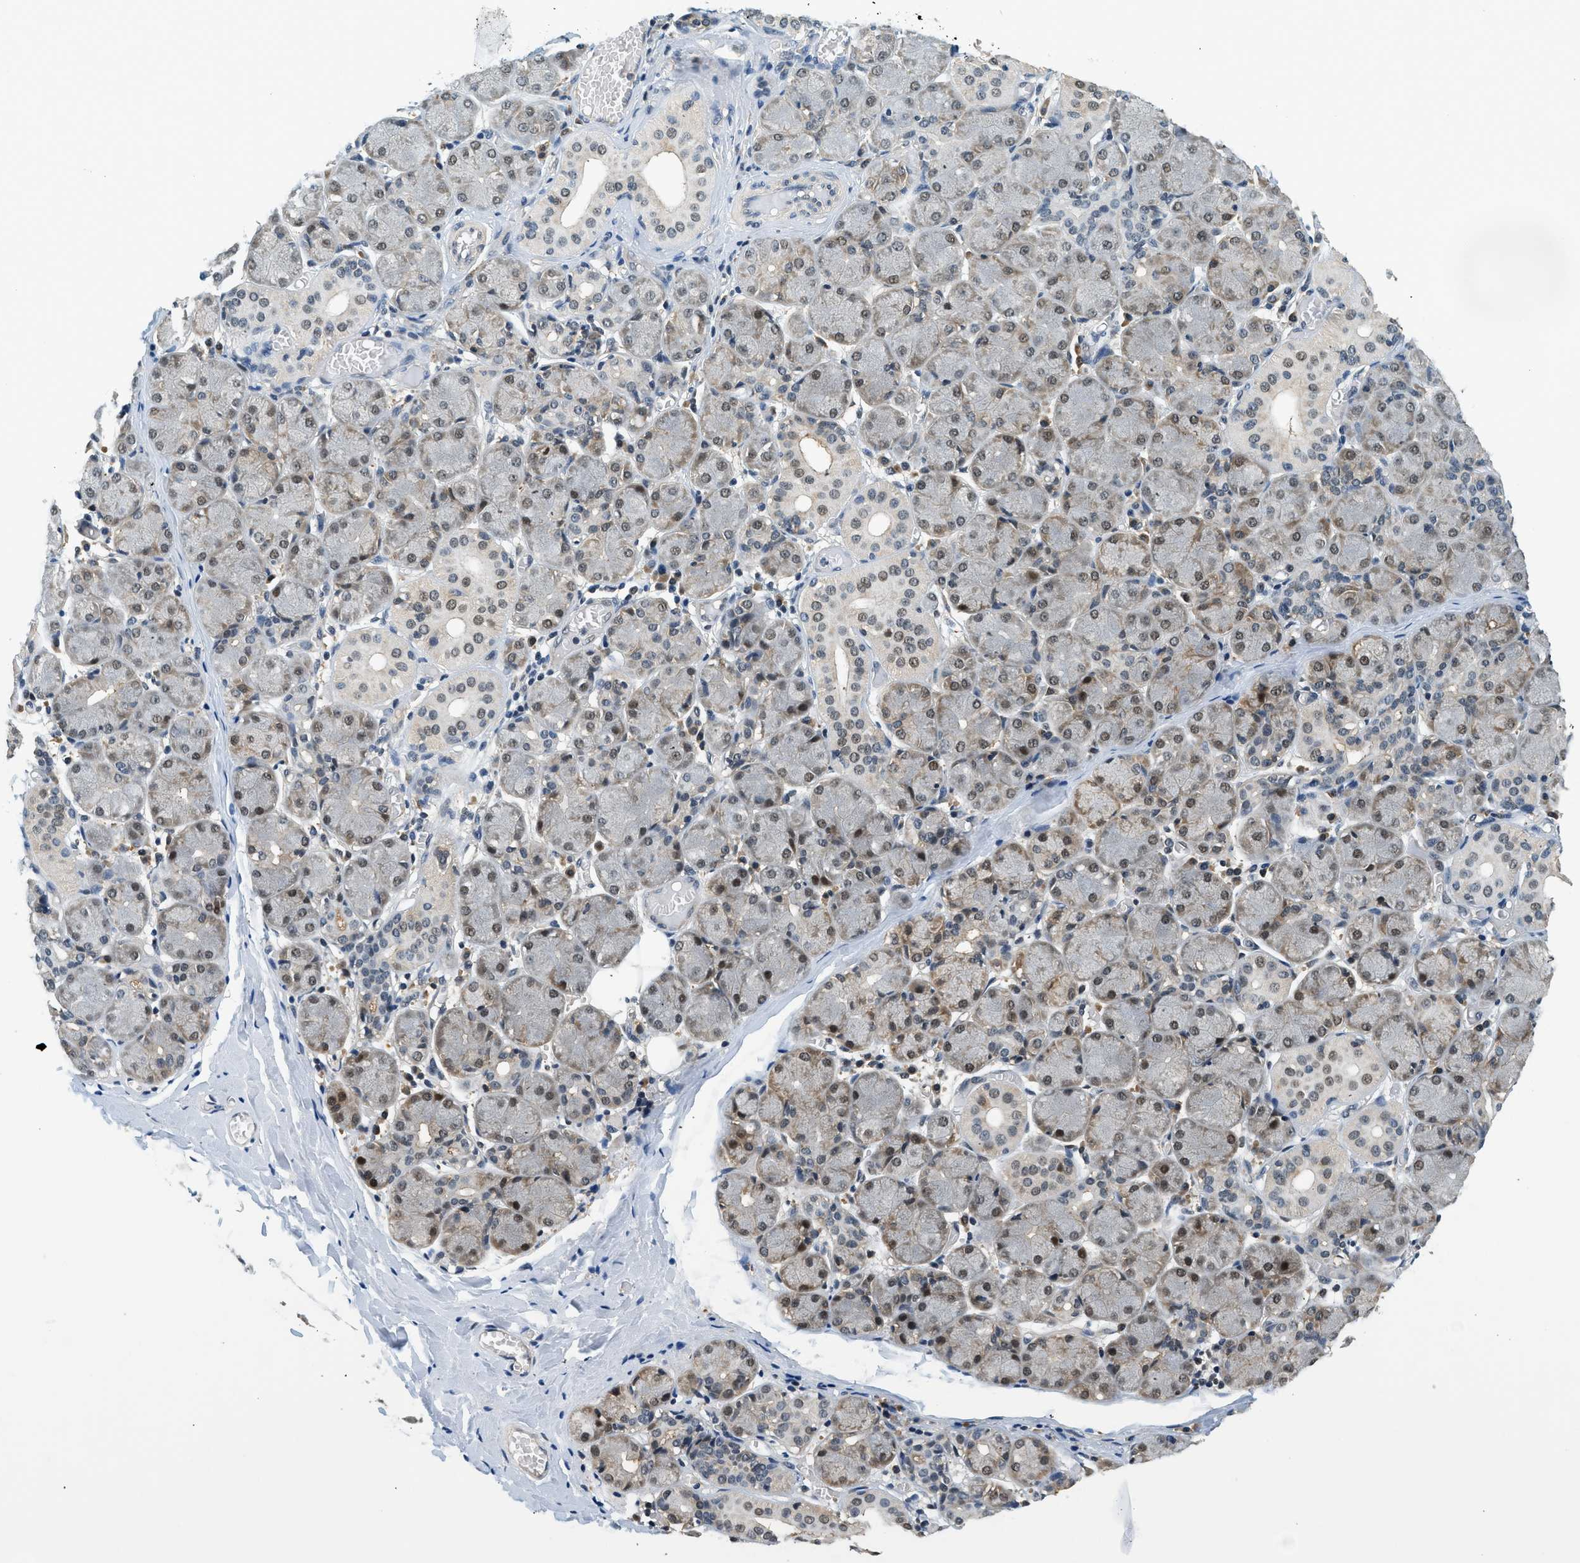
{"staining": {"intensity": "weak", "quantity": "25%-75%", "location": "nuclear"}, "tissue": "salivary gland", "cell_type": "Glandular cells", "image_type": "normal", "snomed": [{"axis": "morphology", "description": "Normal tissue, NOS"}, {"axis": "topography", "description": "Salivary gland"}], "caption": "Brown immunohistochemical staining in benign human salivary gland exhibits weak nuclear staining in approximately 25%-75% of glandular cells. The staining was performed using DAB (3,3'-diaminobenzidine), with brown indicating positive protein expression. Nuclei are stained blue with hematoxylin.", "gene": "PSMD3", "patient": {"sex": "female", "age": 24}}